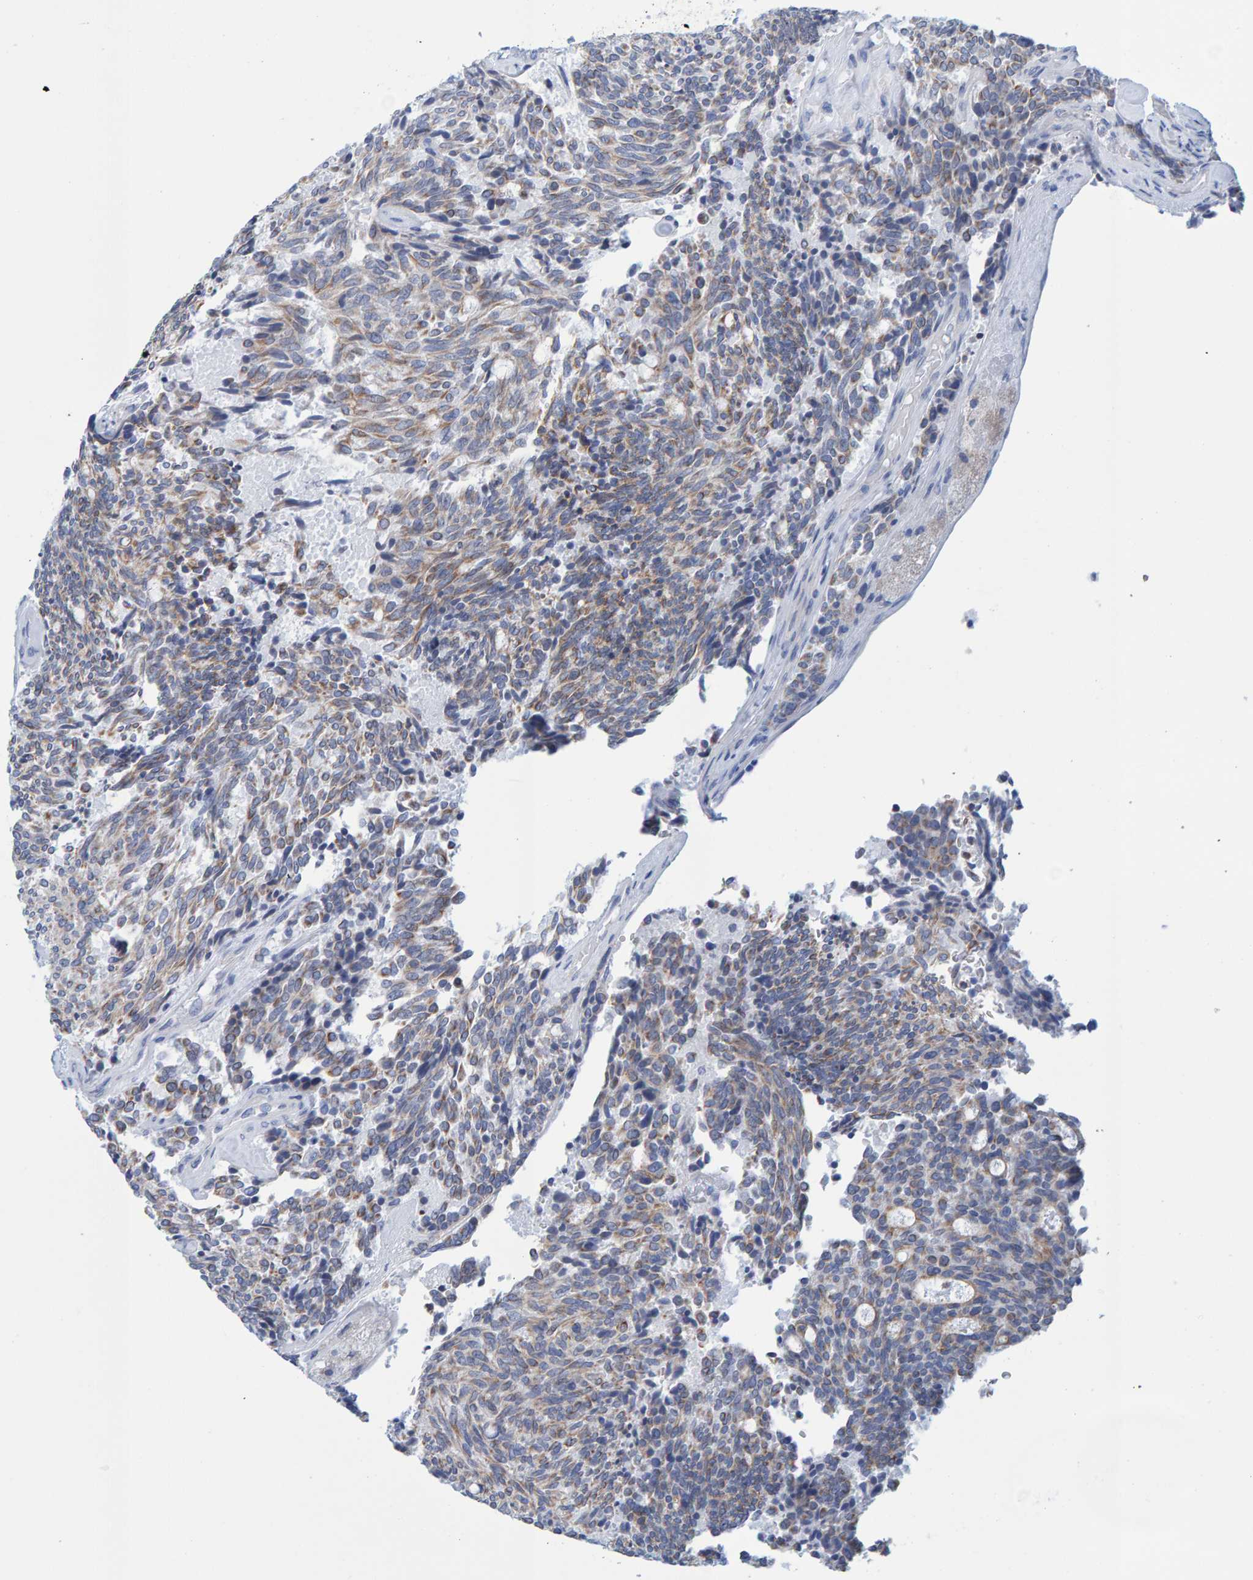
{"staining": {"intensity": "moderate", "quantity": ">75%", "location": "cytoplasmic/membranous"}, "tissue": "carcinoid", "cell_type": "Tumor cells", "image_type": "cancer", "snomed": [{"axis": "morphology", "description": "Carcinoid, malignant, NOS"}, {"axis": "topography", "description": "Pancreas"}], "caption": "Carcinoid stained with a brown dye reveals moderate cytoplasmic/membranous positive positivity in approximately >75% of tumor cells.", "gene": "JAKMIP3", "patient": {"sex": "female", "age": 54}}